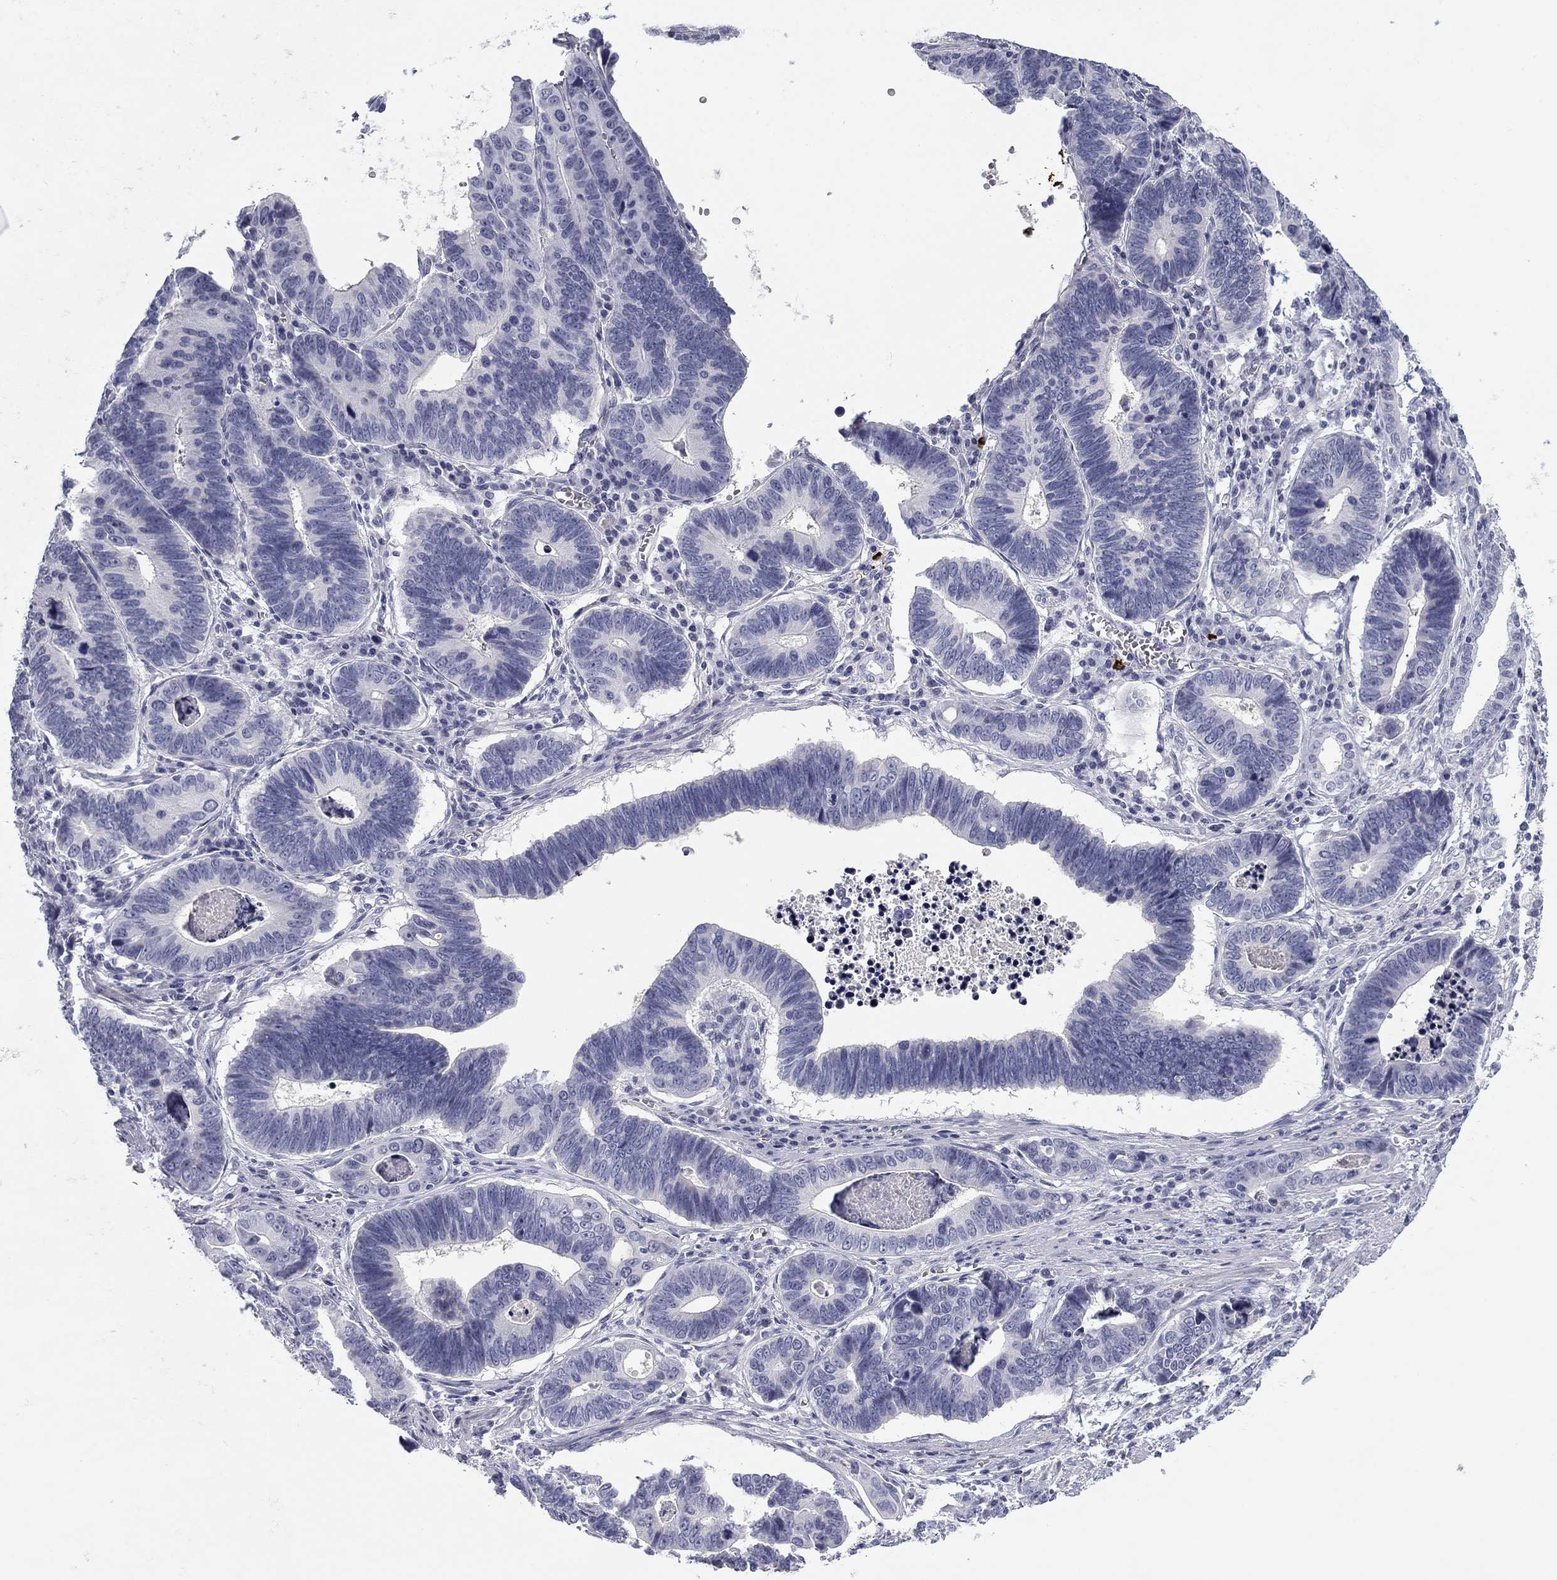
{"staining": {"intensity": "negative", "quantity": "none", "location": "none"}, "tissue": "stomach cancer", "cell_type": "Tumor cells", "image_type": "cancer", "snomed": [{"axis": "morphology", "description": "Adenocarcinoma, NOS"}, {"axis": "topography", "description": "Stomach"}], "caption": "IHC micrograph of stomach cancer (adenocarcinoma) stained for a protein (brown), which displays no staining in tumor cells.", "gene": "PRPH", "patient": {"sex": "male", "age": 84}}